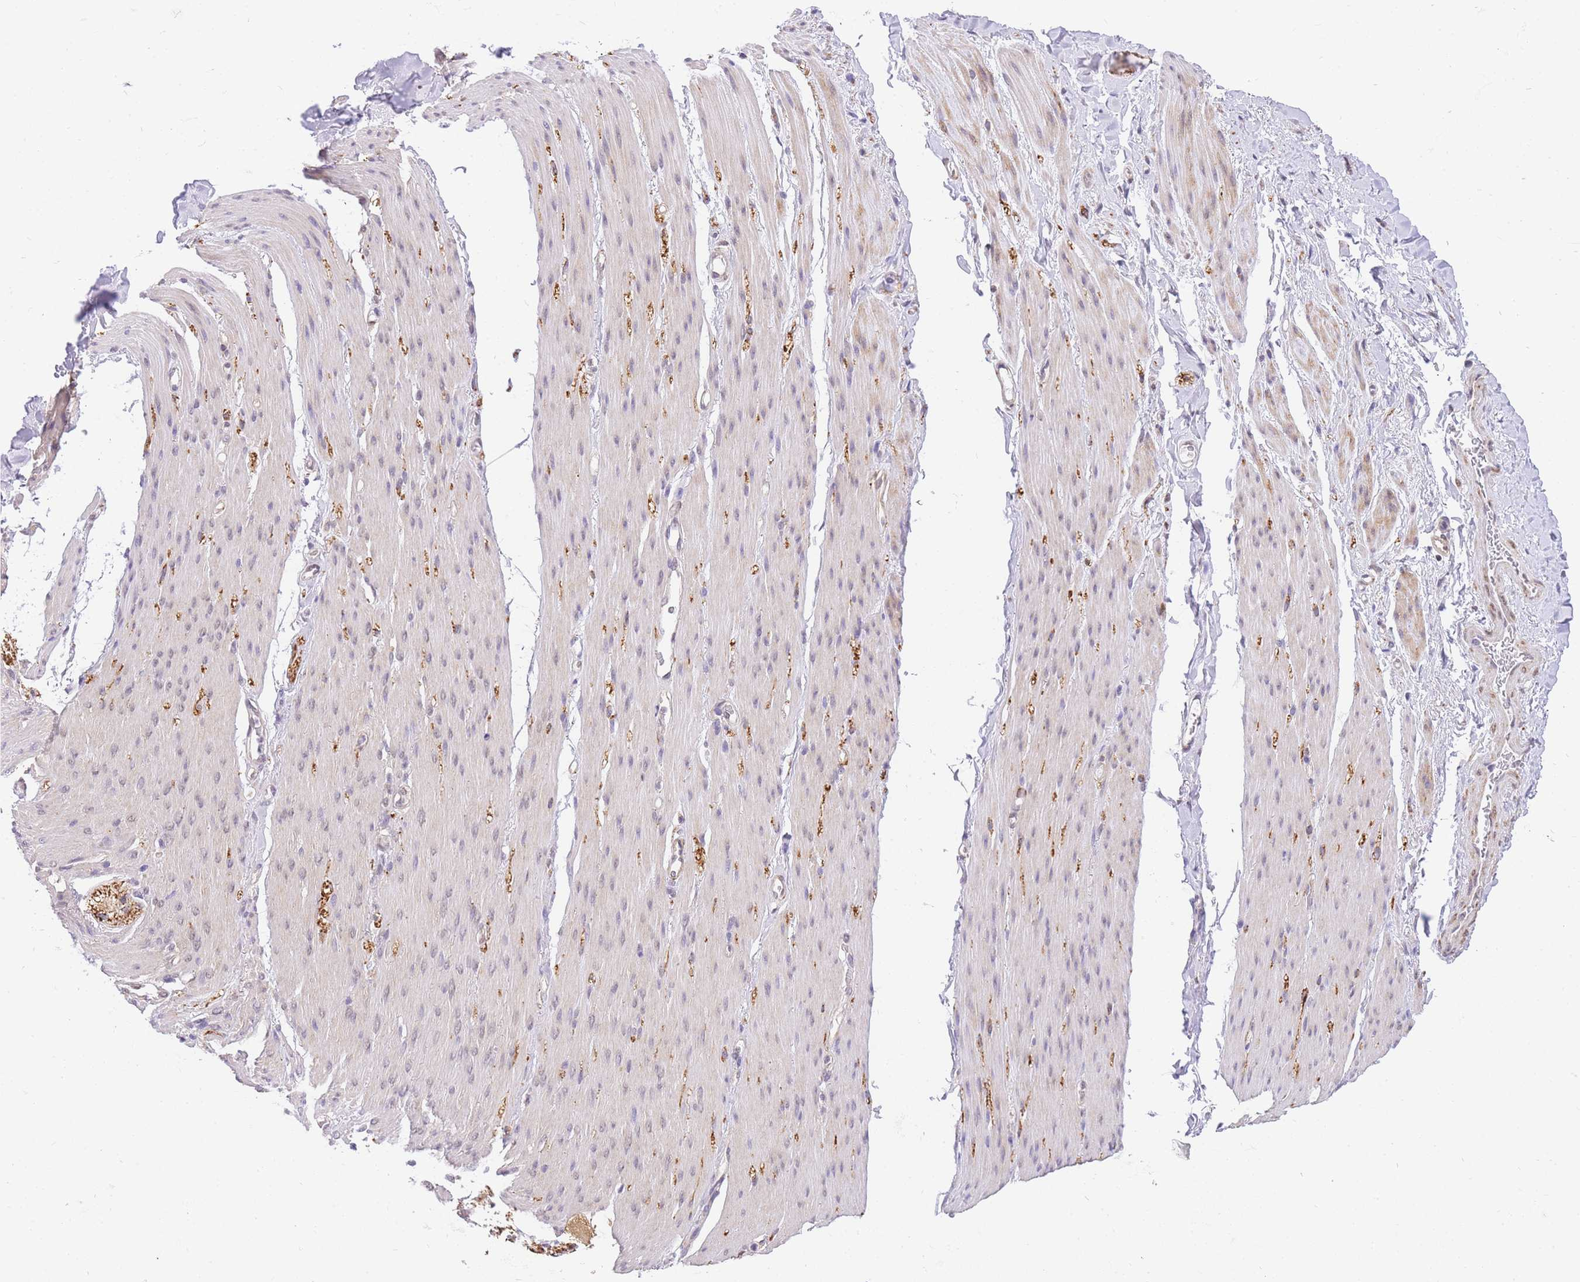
{"staining": {"intensity": "negative", "quantity": "none", "location": "none"}, "tissue": "adipose tissue", "cell_type": "Adipocytes", "image_type": "normal", "snomed": [{"axis": "morphology", "description": "Normal tissue, NOS"}, {"axis": "topography", "description": "Colon"}, {"axis": "topography", "description": "Peripheral nerve tissue"}], "caption": "Photomicrograph shows no significant protein expression in adipocytes of normal adipose tissue. Nuclei are stained in blue.", "gene": "S100PBP", "patient": {"sex": "female", "age": 61}}